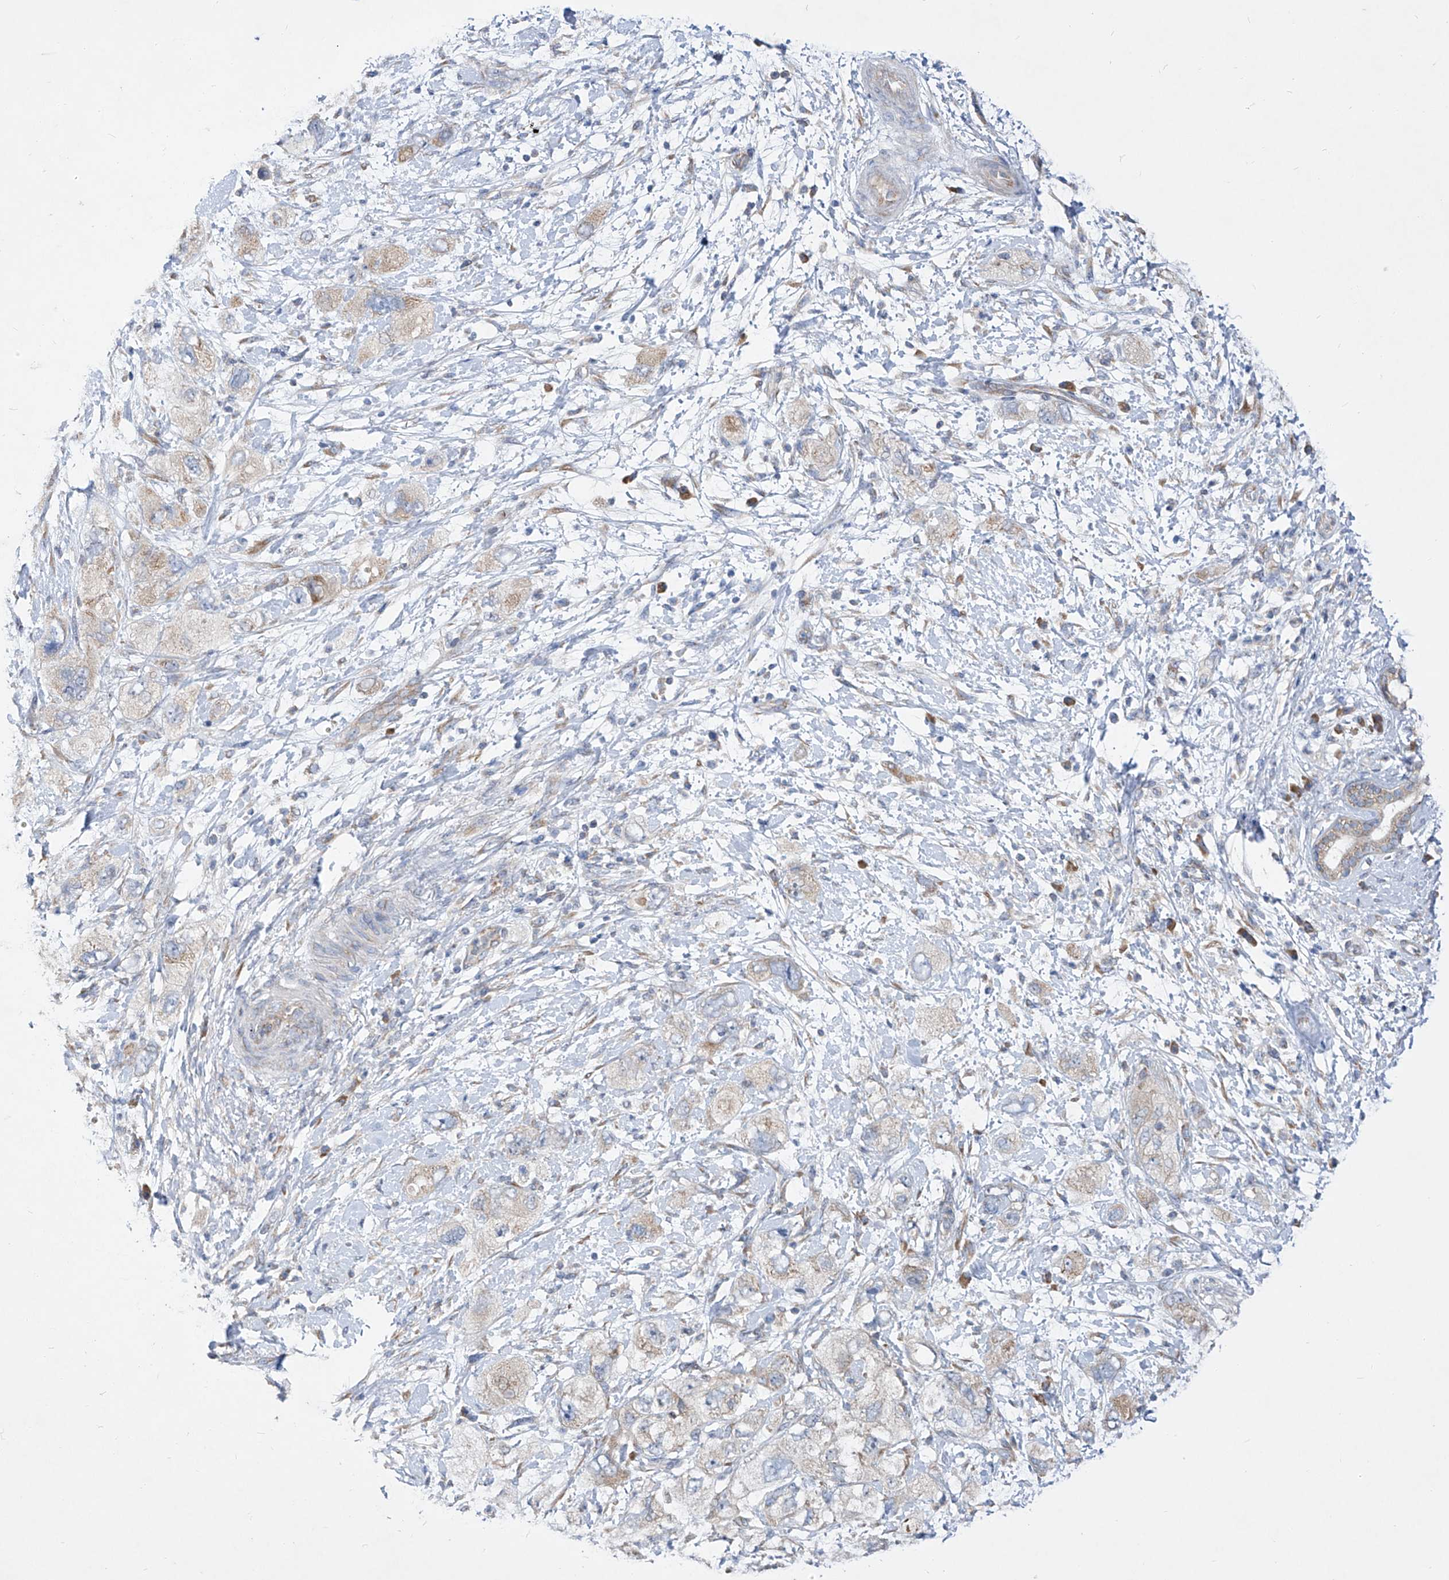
{"staining": {"intensity": "weak", "quantity": "<25%", "location": "cytoplasmic/membranous"}, "tissue": "pancreatic cancer", "cell_type": "Tumor cells", "image_type": "cancer", "snomed": [{"axis": "morphology", "description": "Adenocarcinoma, NOS"}, {"axis": "topography", "description": "Pancreas"}], "caption": "The photomicrograph demonstrates no significant positivity in tumor cells of adenocarcinoma (pancreatic). Nuclei are stained in blue.", "gene": "UFL1", "patient": {"sex": "female", "age": 73}}